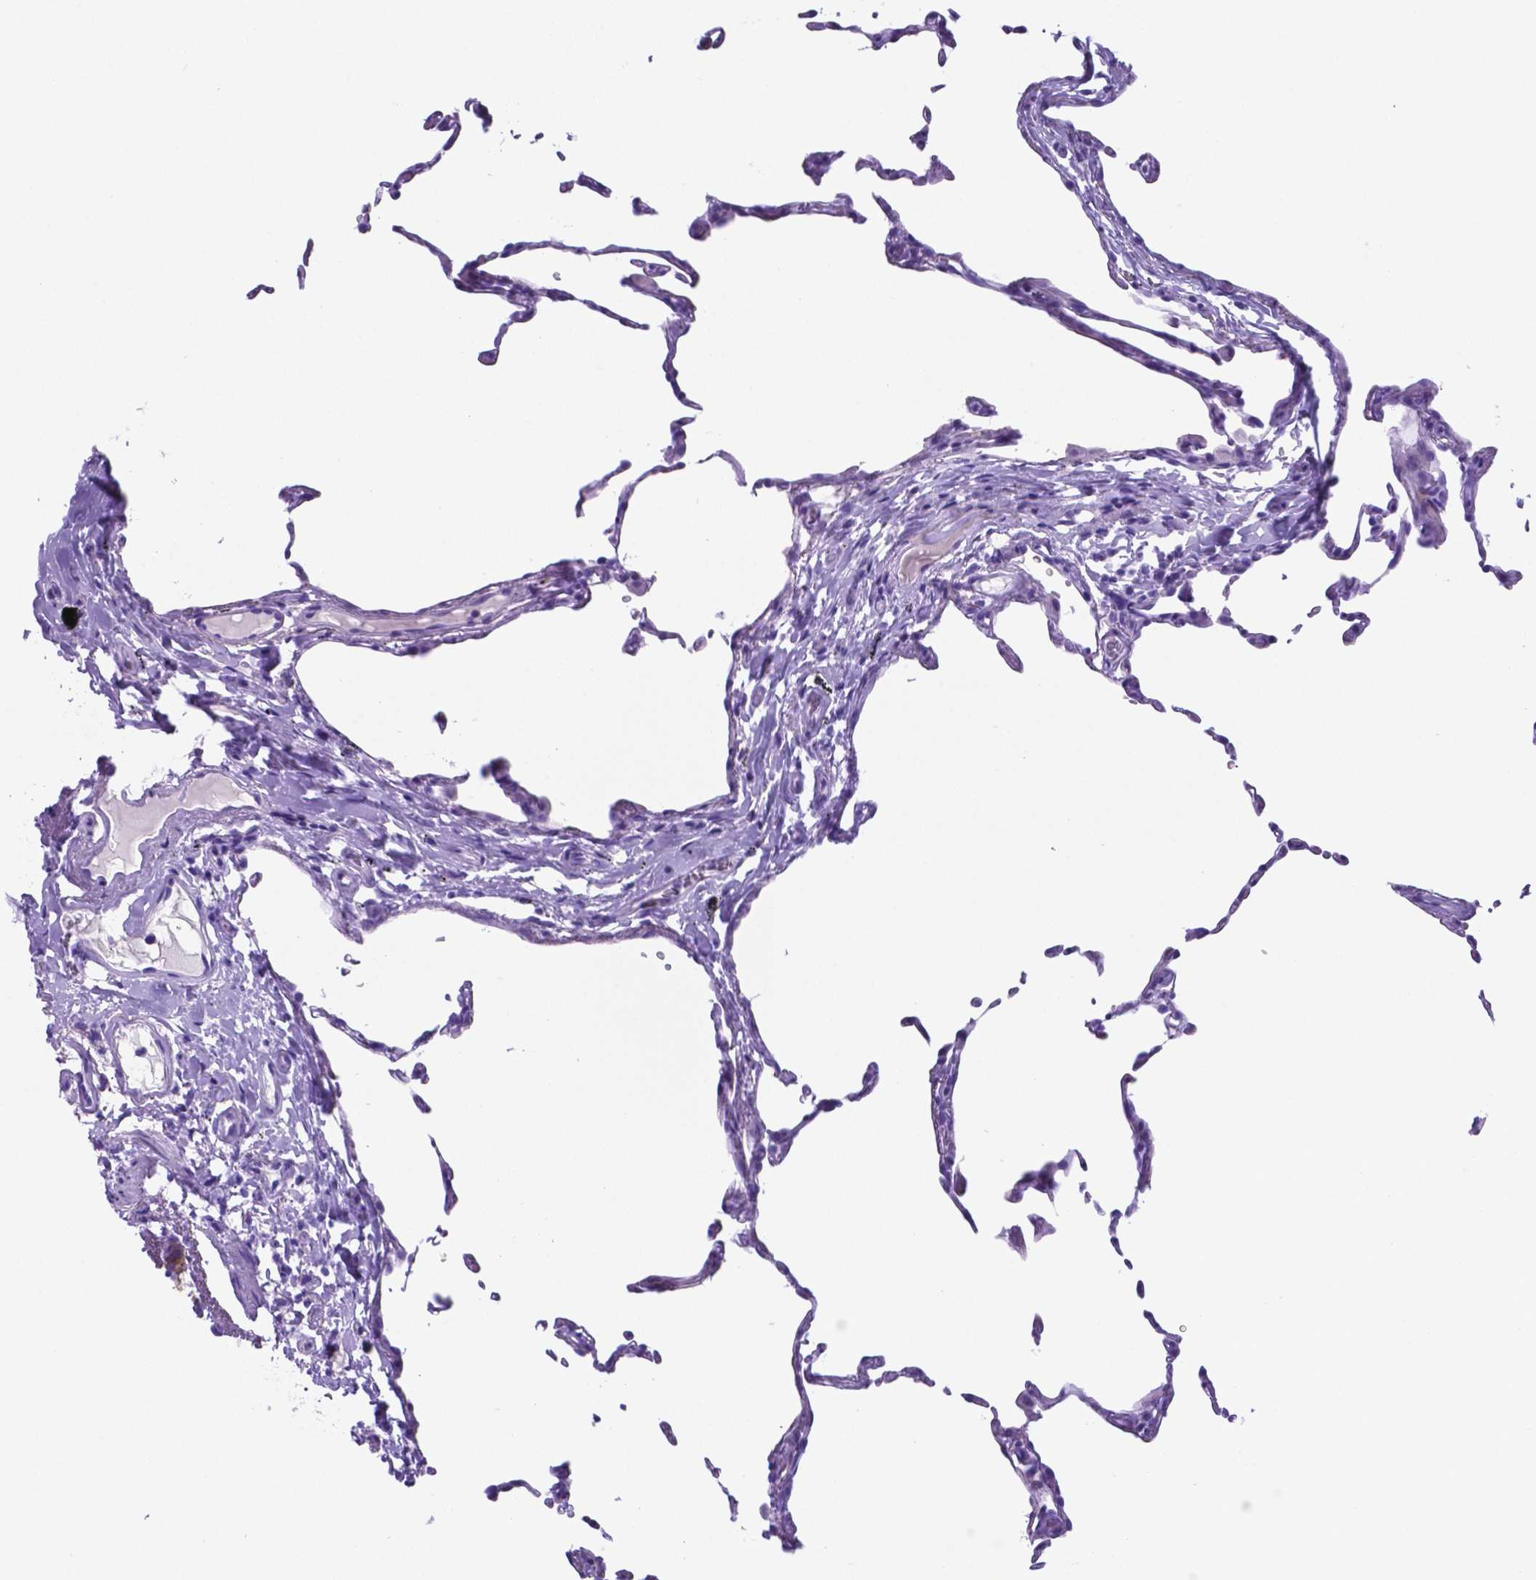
{"staining": {"intensity": "negative", "quantity": "none", "location": "none"}, "tissue": "lung", "cell_type": "Alveolar cells", "image_type": "normal", "snomed": [{"axis": "morphology", "description": "Normal tissue, NOS"}, {"axis": "topography", "description": "Lung"}], "caption": "Immunohistochemistry image of normal lung: lung stained with DAB exhibits no significant protein expression in alveolar cells.", "gene": "DNAAF8", "patient": {"sex": "female", "age": 57}}